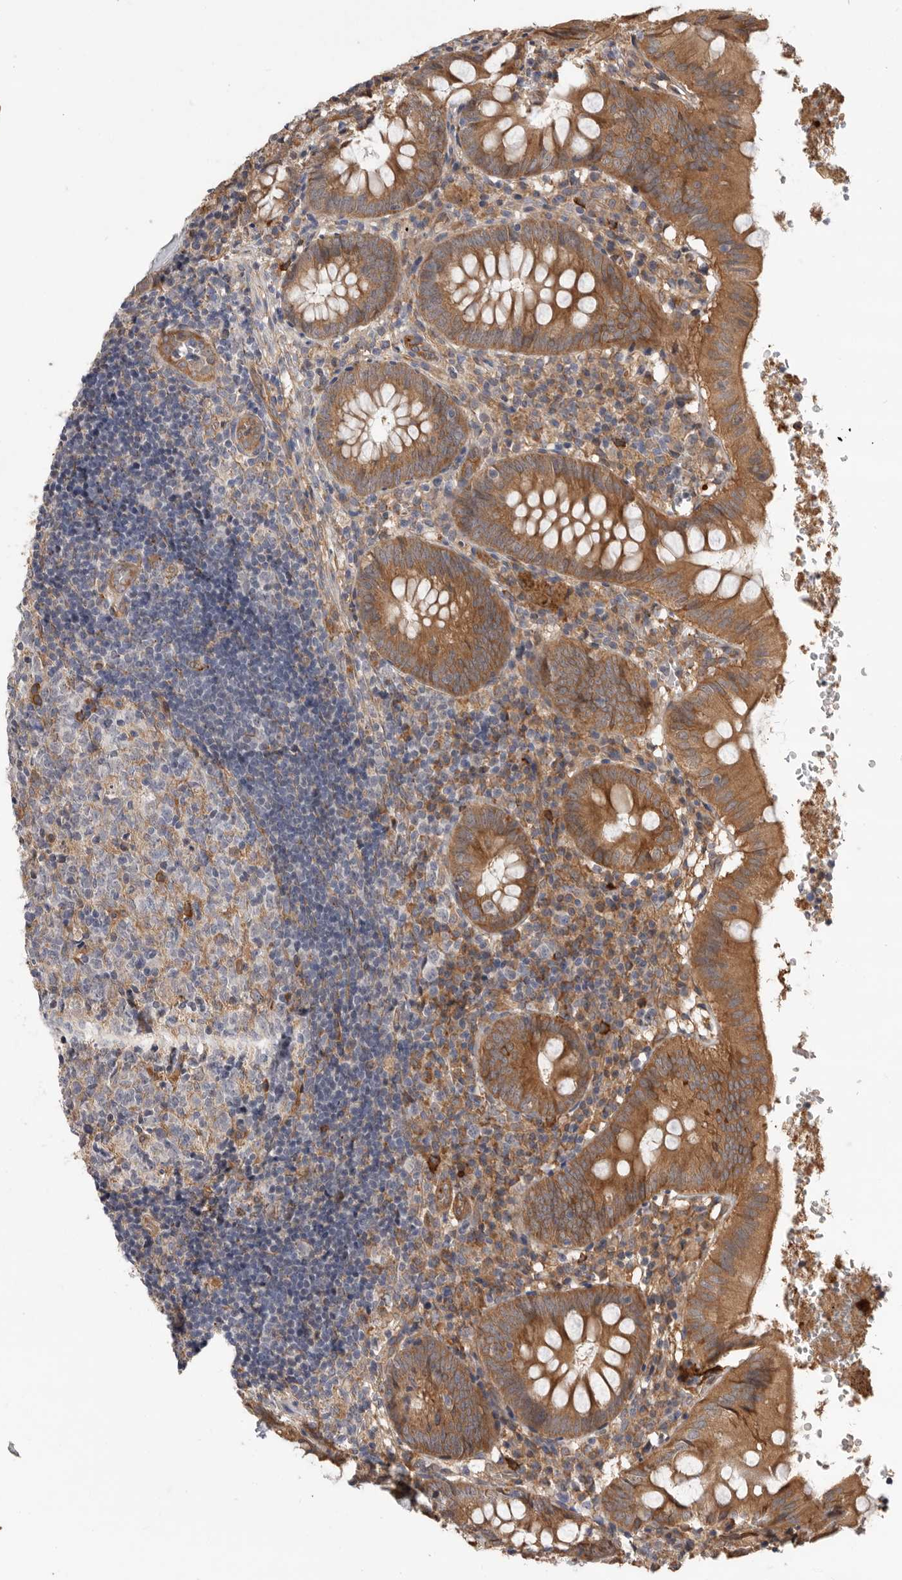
{"staining": {"intensity": "moderate", "quantity": ">75%", "location": "cytoplasmic/membranous"}, "tissue": "appendix", "cell_type": "Glandular cells", "image_type": "normal", "snomed": [{"axis": "morphology", "description": "Normal tissue, NOS"}, {"axis": "topography", "description": "Appendix"}], "caption": "A high-resolution photomicrograph shows IHC staining of normal appendix, which exhibits moderate cytoplasmic/membranous staining in approximately >75% of glandular cells. The protein of interest is stained brown, and the nuclei are stained in blue (DAB IHC with brightfield microscopy, high magnification).", "gene": "CDC42BPB", "patient": {"sex": "male", "age": 8}}